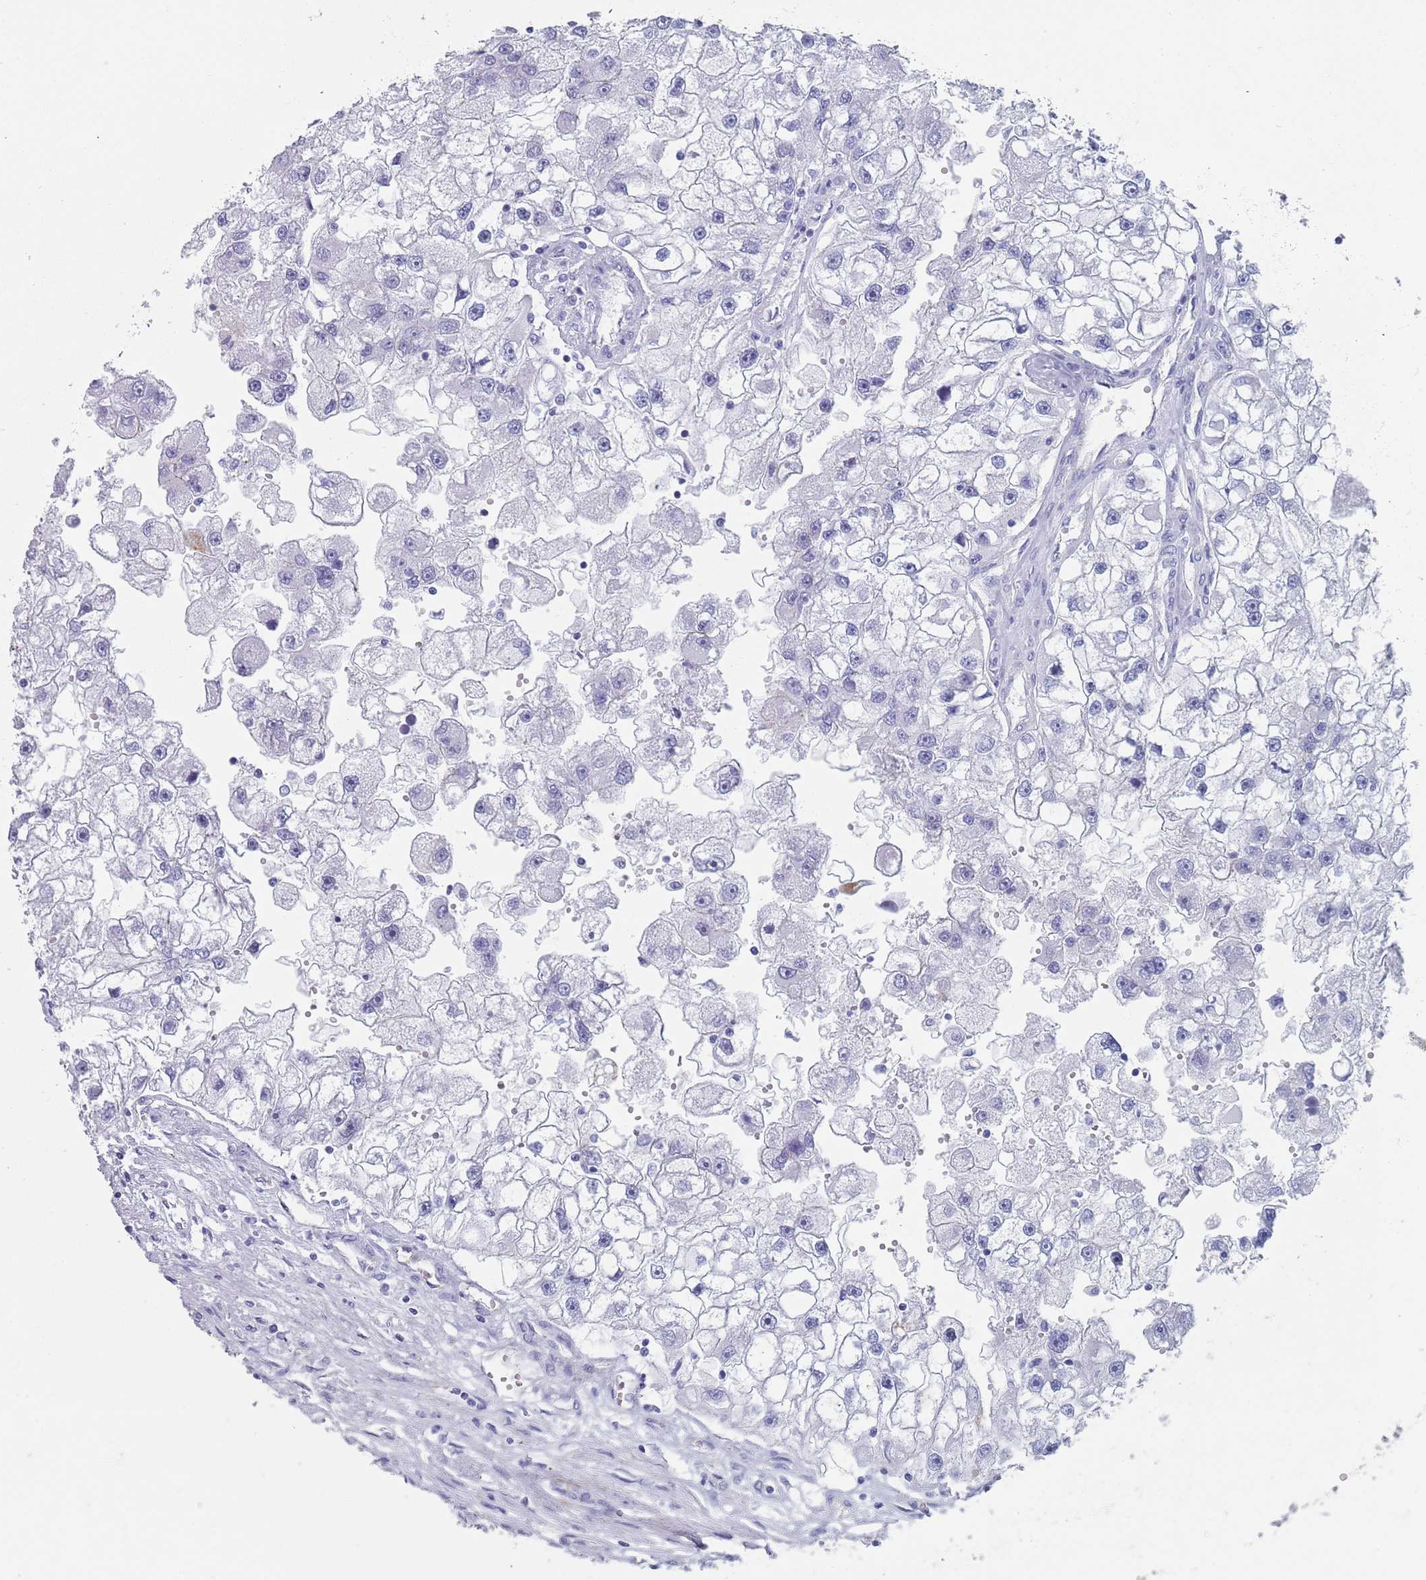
{"staining": {"intensity": "negative", "quantity": "none", "location": "none"}, "tissue": "renal cancer", "cell_type": "Tumor cells", "image_type": "cancer", "snomed": [{"axis": "morphology", "description": "Adenocarcinoma, NOS"}, {"axis": "topography", "description": "Kidney"}], "caption": "Renal cancer stained for a protein using IHC reveals no positivity tumor cells.", "gene": "OR5A2", "patient": {"sex": "male", "age": 63}}